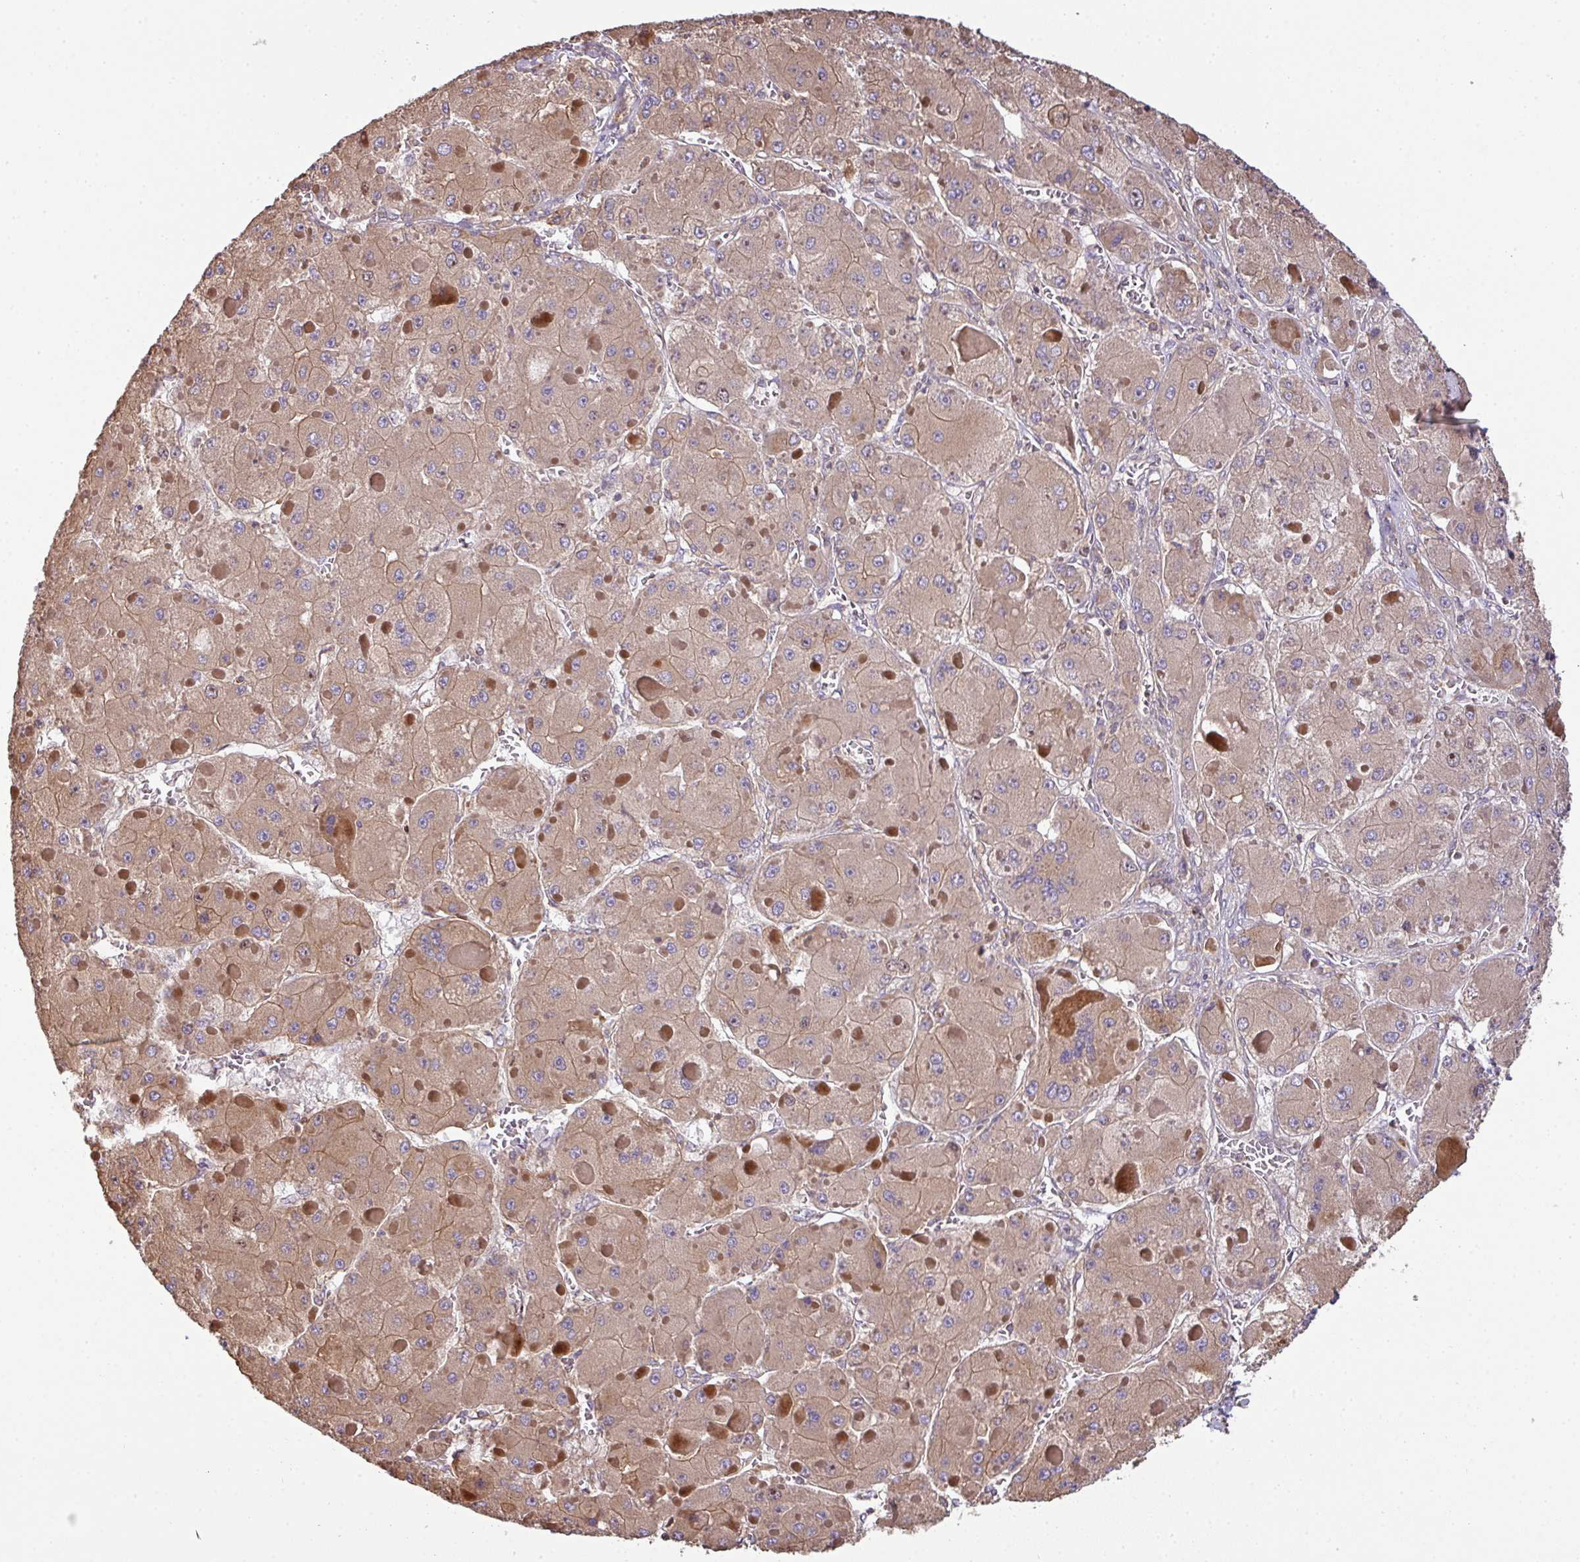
{"staining": {"intensity": "moderate", "quantity": ">75%", "location": "cytoplasmic/membranous"}, "tissue": "liver cancer", "cell_type": "Tumor cells", "image_type": "cancer", "snomed": [{"axis": "morphology", "description": "Carcinoma, Hepatocellular, NOS"}, {"axis": "topography", "description": "Liver"}], "caption": "An image showing moderate cytoplasmic/membranous expression in about >75% of tumor cells in liver cancer, as visualized by brown immunohistochemical staining.", "gene": "VENTX", "patient": {"sex": "female", "age": 73}}